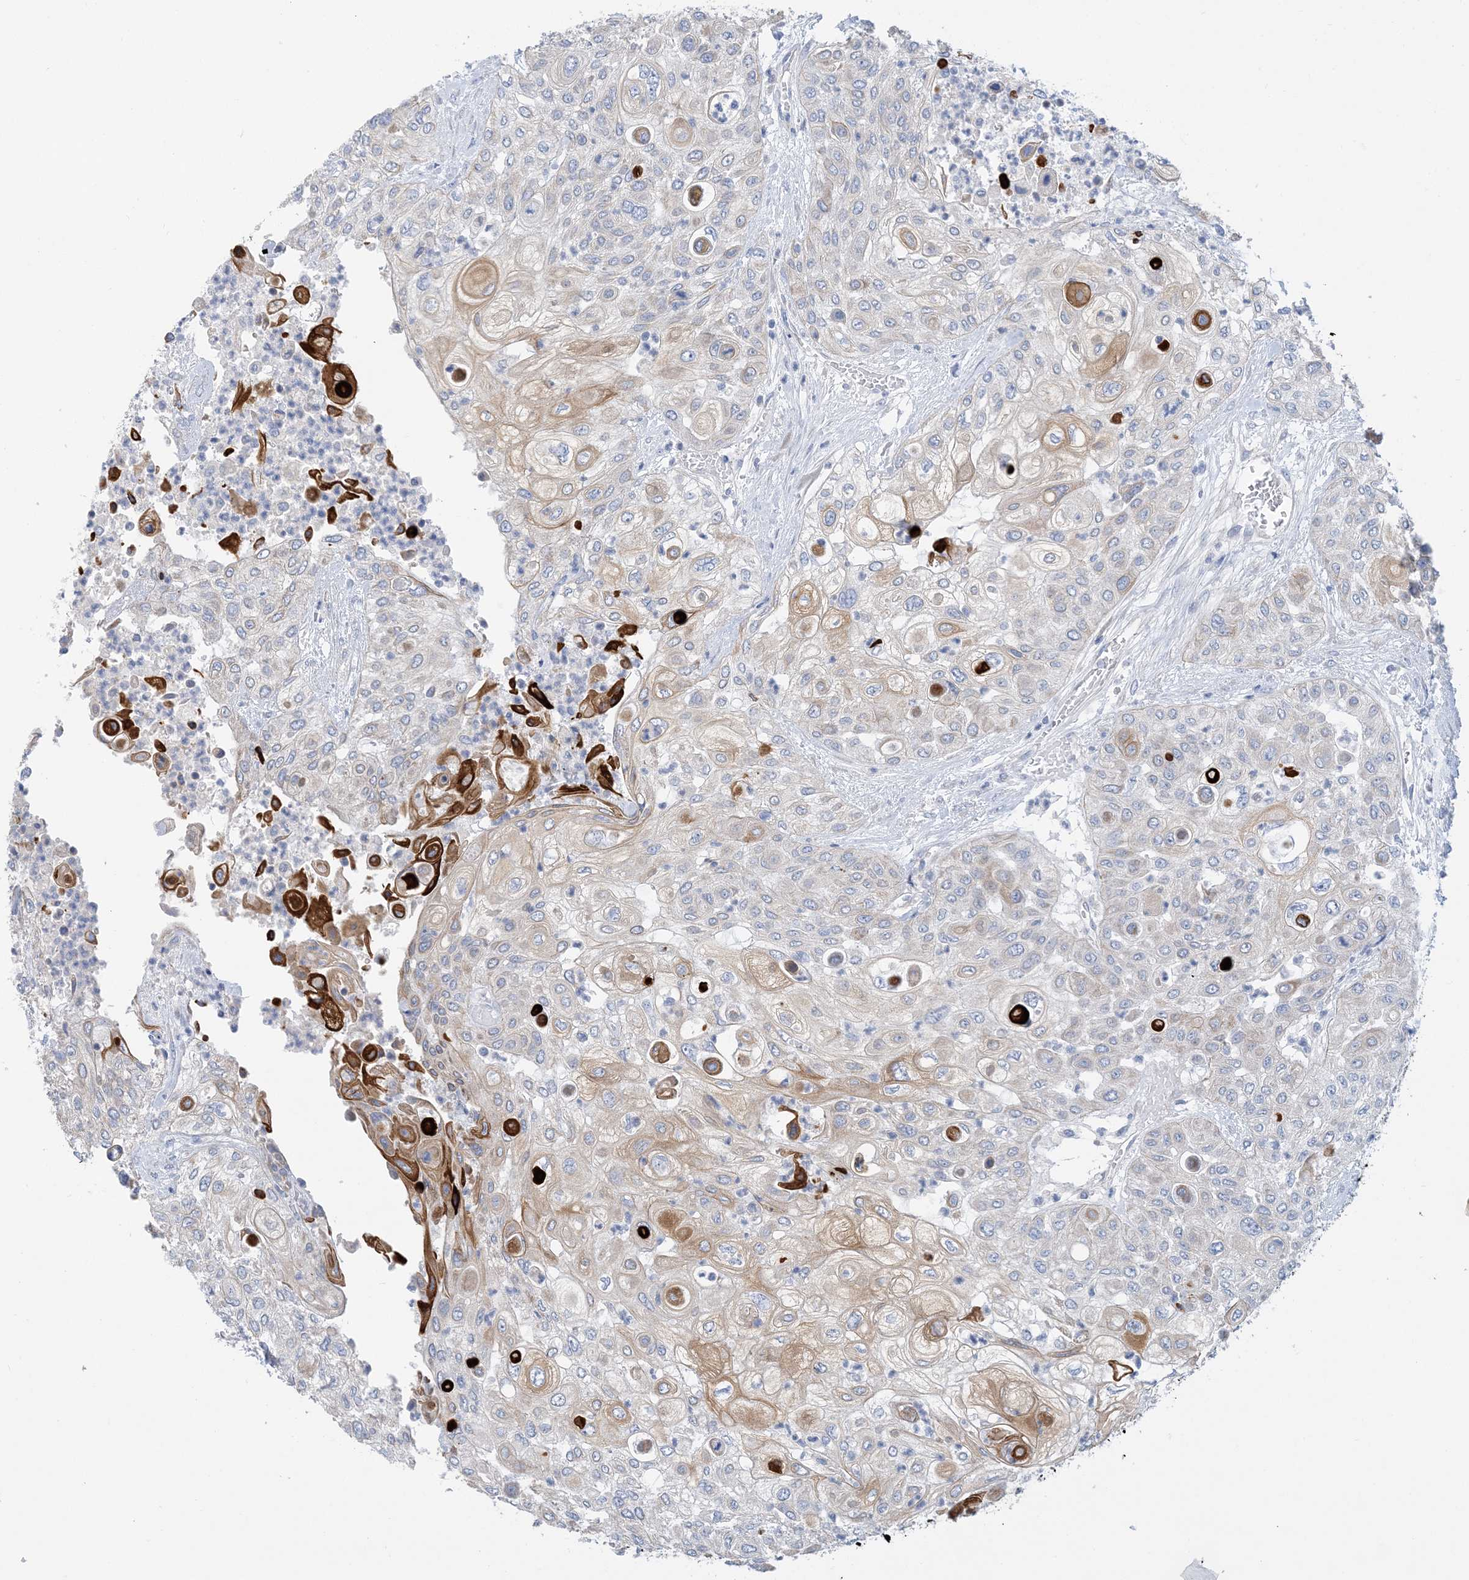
{"staining": {"intensity": "moderate", "quantity": "<25%", "location": "cytoplasmic/membranous"}, "tissue": "urothelial cancer", "cell_type": "Tumor cells", "image_type": "cancer", "snomed": [{"axis": "morphology", "description": "Urothelial carcinoma, High grade"}, {"axis": "topography", "description": "Urinary bladder"}], "caption": "Immunohistochemistry (DAB (3,3'-diaminobenzidine)) staining of human high-grade urothelial carcinoma reveals moderate cytoplasmic/membranous protein positivity in approximately <25% of tumor cells.", "gene": "ZCCHC18", "patient": {"sex": "female", "age": 79}}